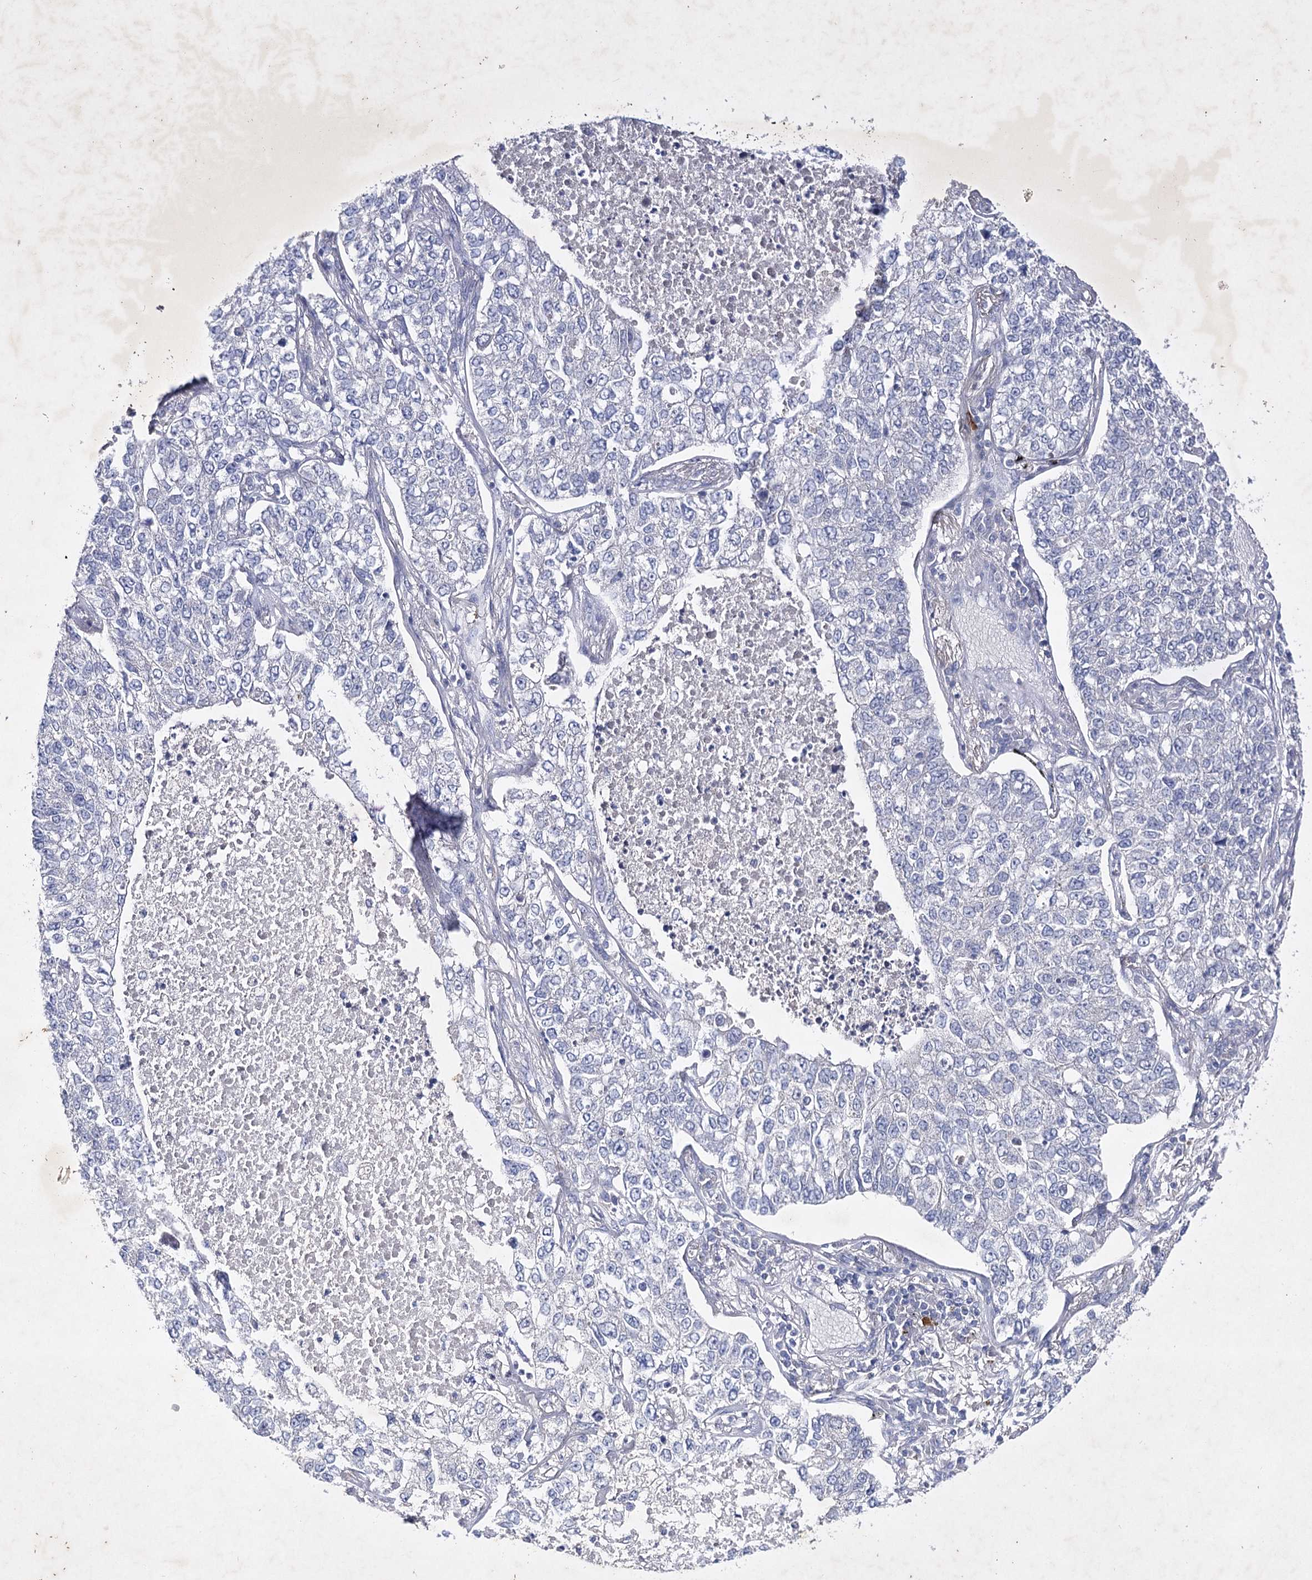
{"staining": {"intensity": "negative", "quantity": "none", "location": "none"}, "tissue": "lung cancer", "cell_type": "Tumor cells", "image_type": "cancer", "snomed": [{"axis": "morphology", "description": "Adenocarcinoma, NOS"}, {"axis": "topography", "description": "Lung"}], "caption": "There is no significant expression in tumor cells of lung cancer (adenocarcinoma).", "gene": "COX15", "patient": {"sex": "male", "age": 49}}